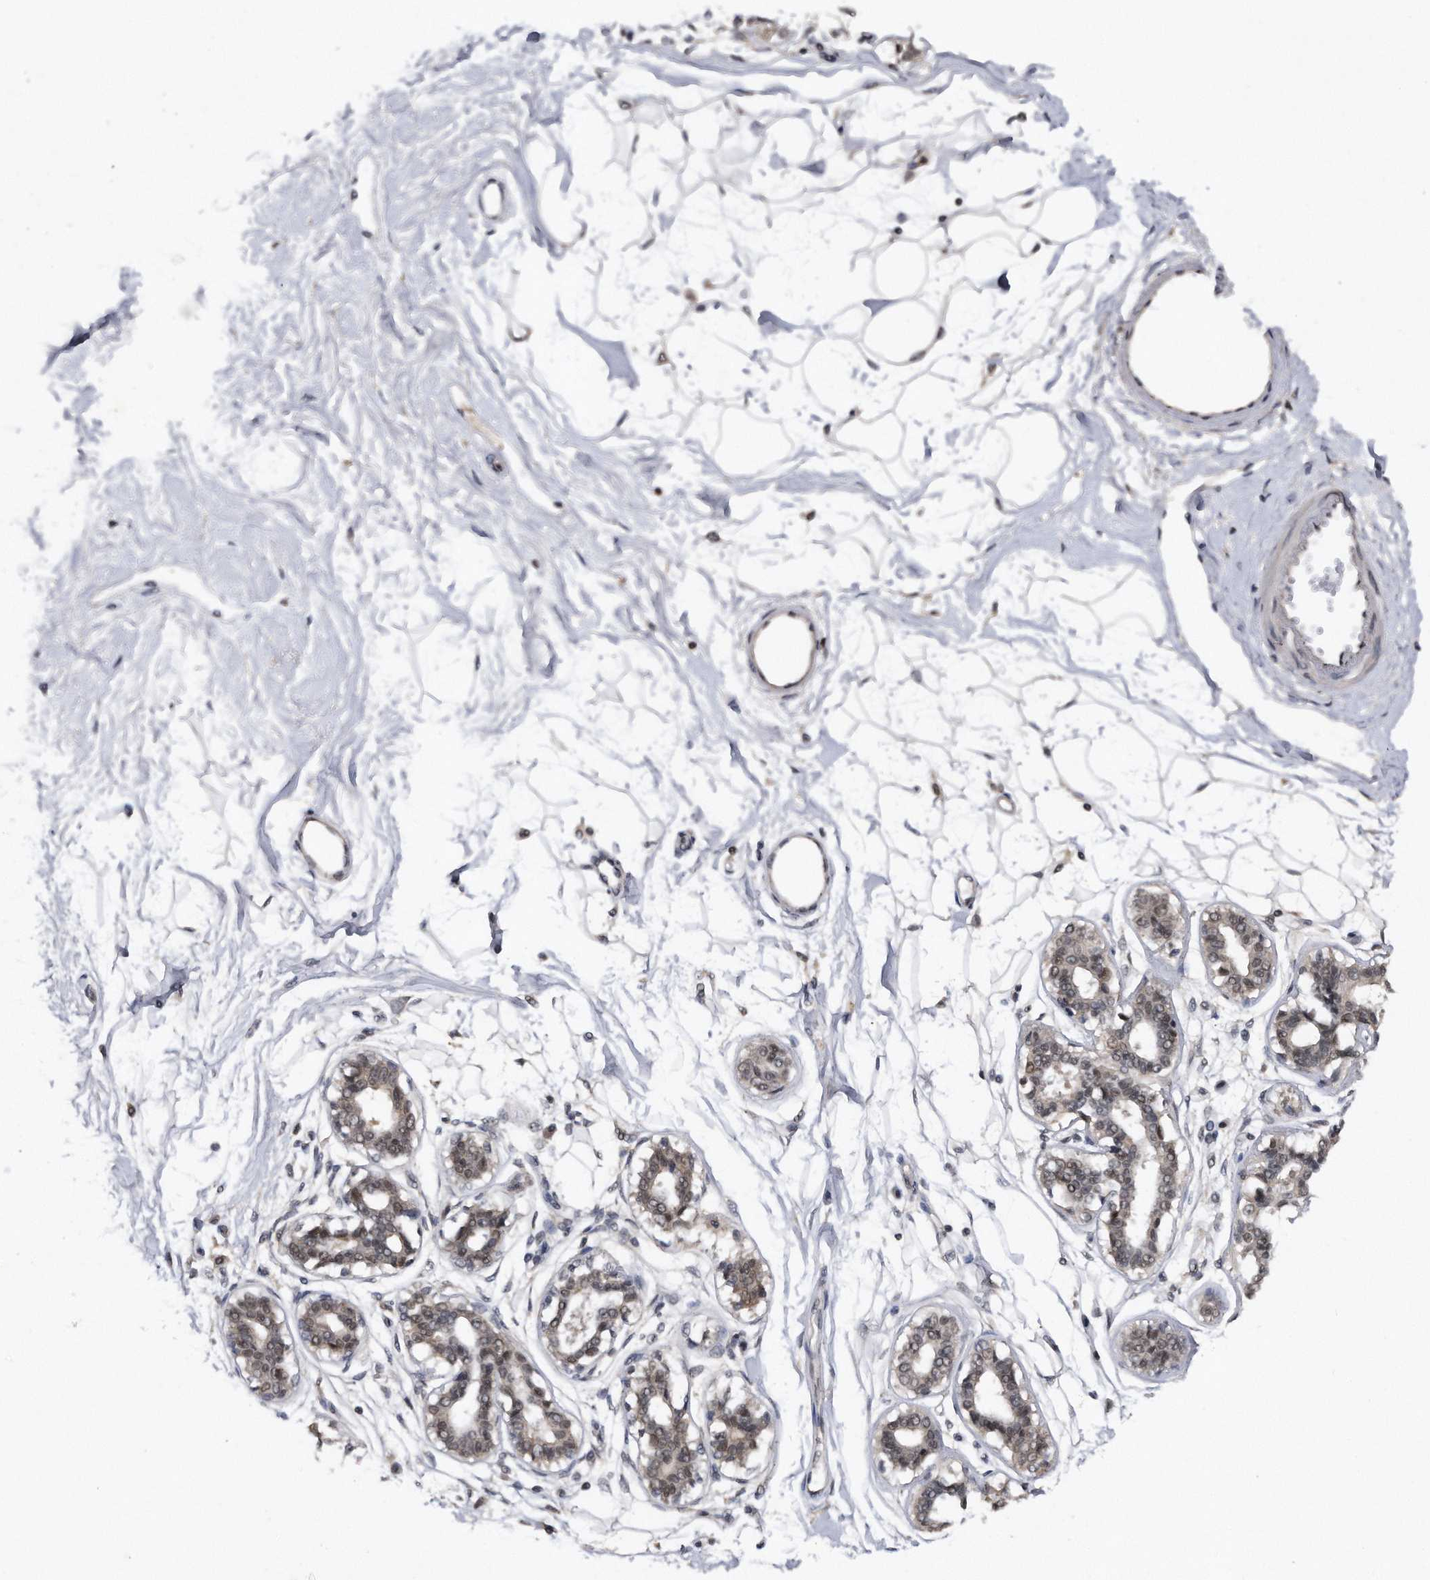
{"staining": {"intensity": "moderate", "quantity": ">75%", "location": "nuclear"}, "tissue": "breast", "cell_type": "Adipocytes", "image_type": "normal", "snomed": [{"axis": "morphology", "description": "Normal tissue, NOS"}, {"axis": "topography", "description": "Breast"}], "caption": "This is a micrograph of IHC staining of unremarkable breast, which shows moderate staining in the nuclear of adipocytes.", "gene": "VIRMA", "patient": {"sex": "female", "age": 45}}